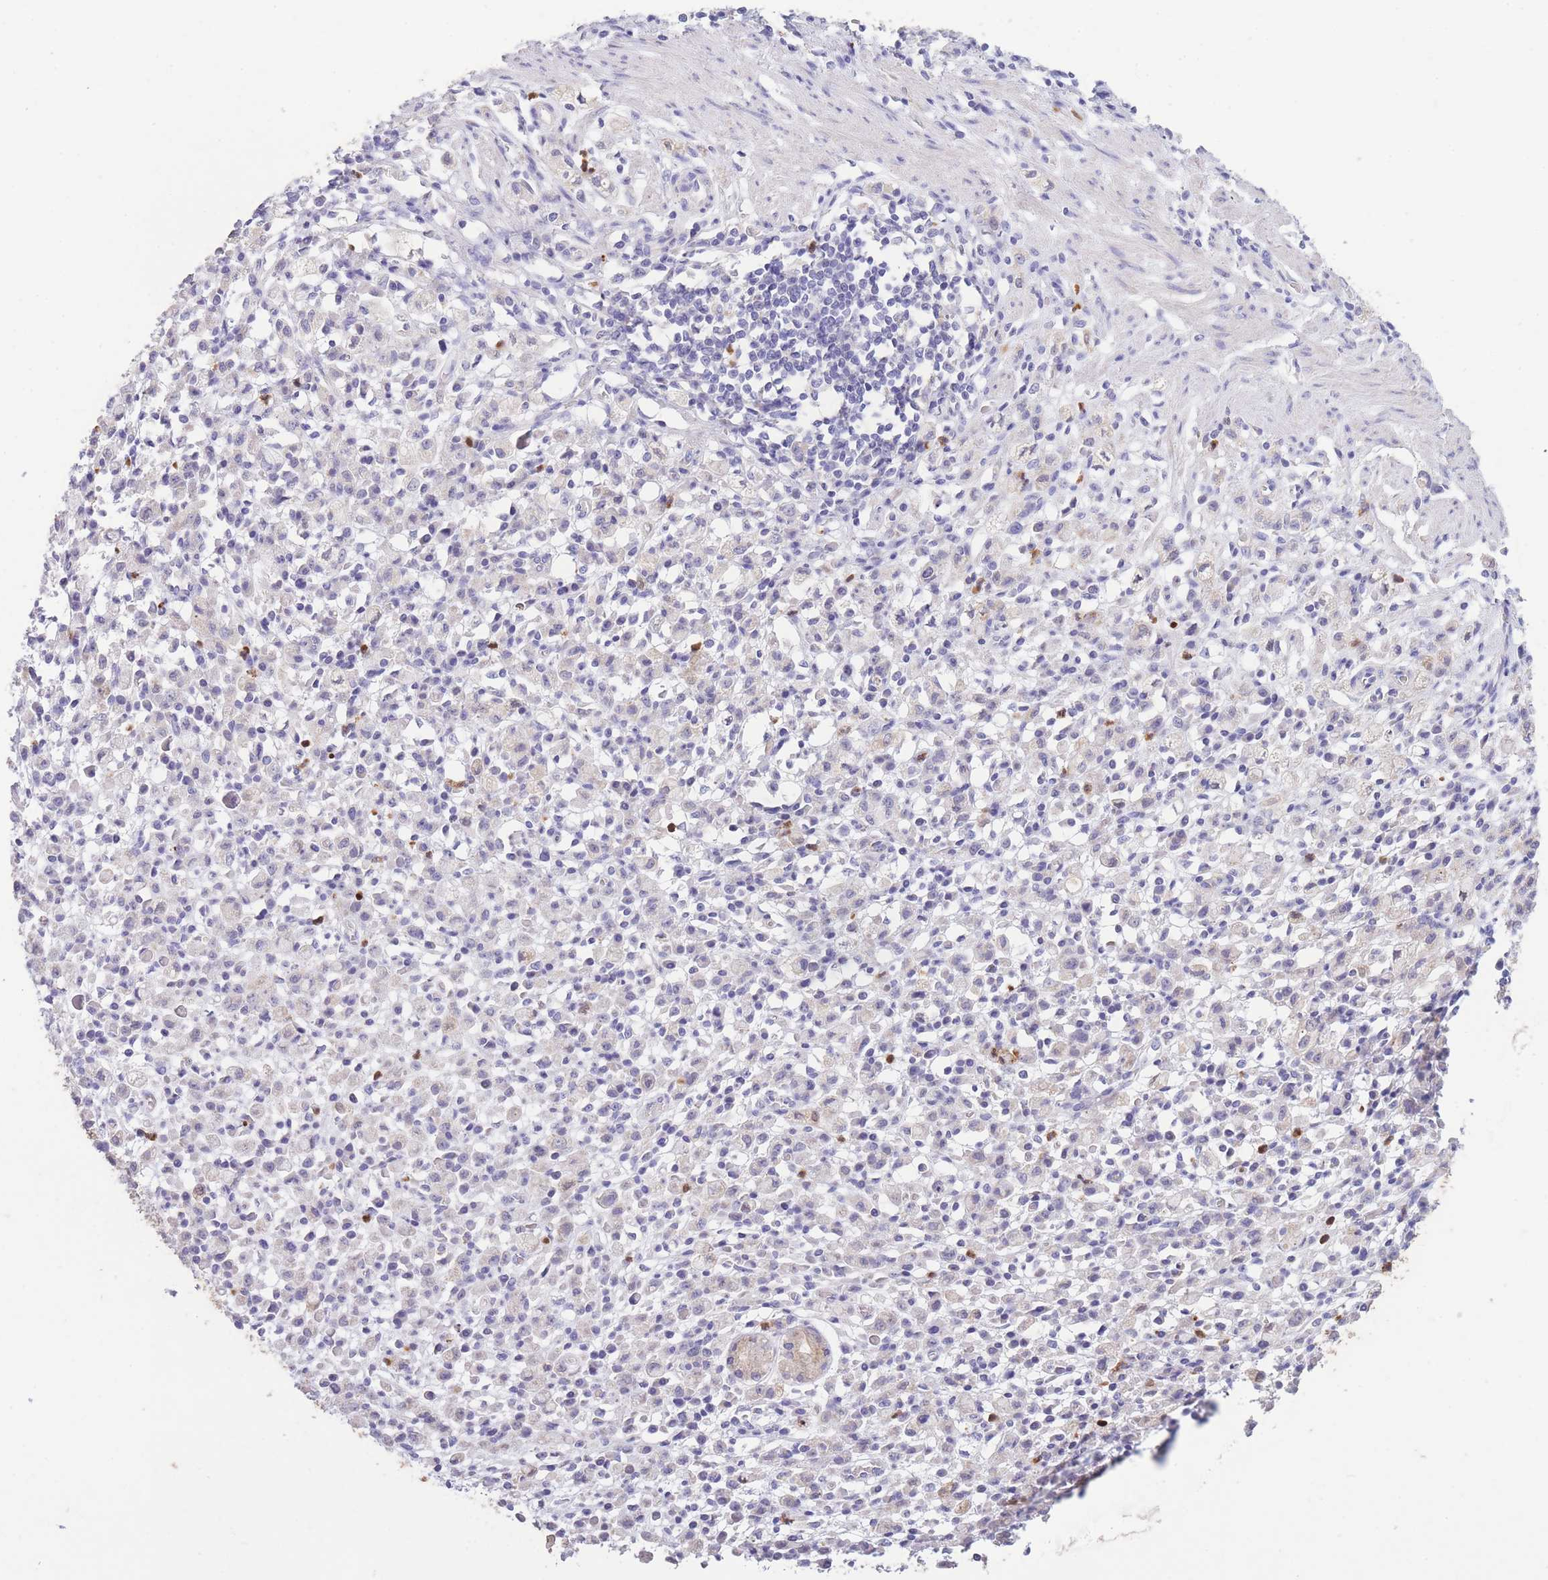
{"staining": {"intensity": "negative", "quantity": "none", "location": "none"}, "tissue": "stomach cancer", "cell_type": "Tumor cells", "image_type": "cancer", "snomed": [{"axis": "morphology", "description": "Adenocarcinoma, NOS"}, {"axis": "topography", "description": "Stomach"}], "caption": "Tumor cells are negative for protein expression in human adenocarcinoma (stomach).", "gene": "CENPM", "patient": {"sex": "male", "age": 77}}